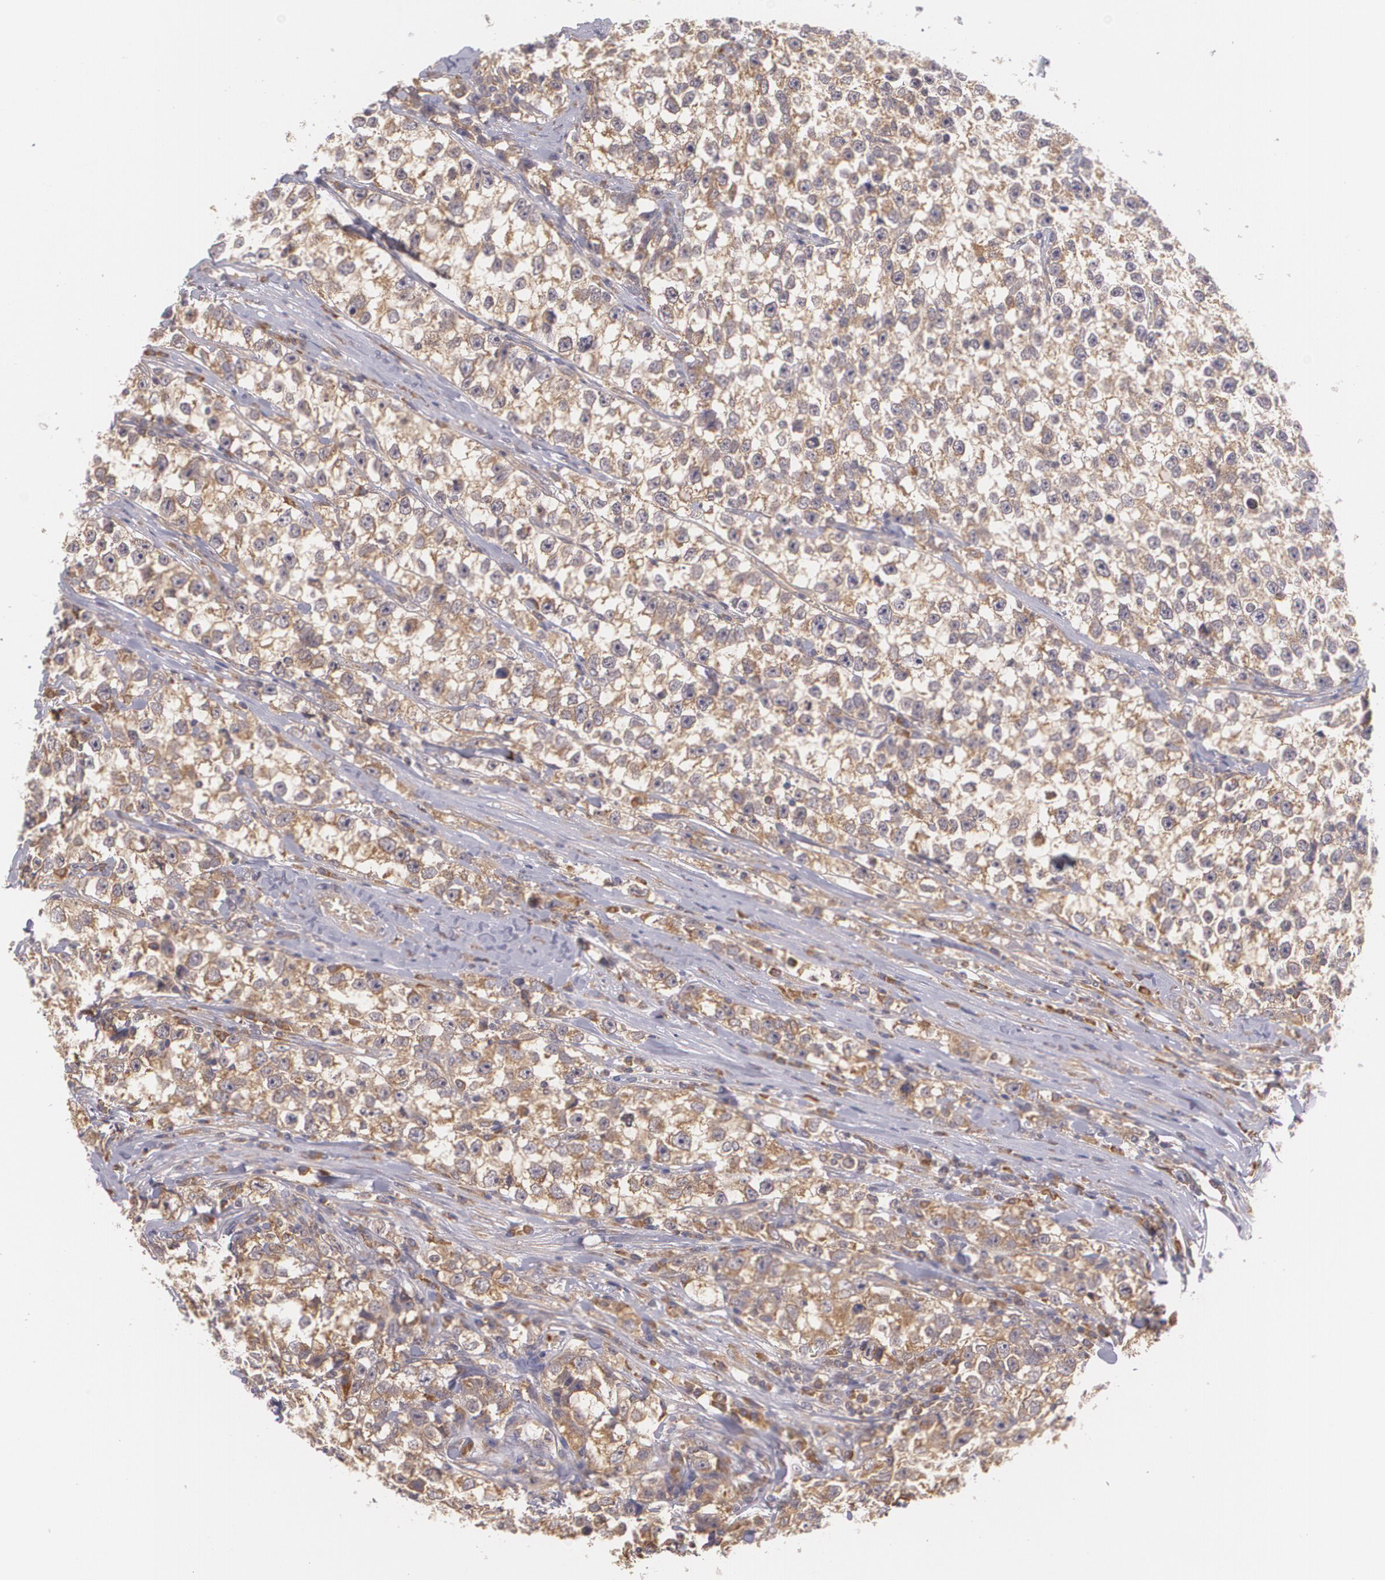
{"staining": {"intensity": "weak", "quantity": ">75%", "location": "cytoplasmic/membranous"}, "tissue": "testis cancer", "cell_type": "Tumor cells", "image_type": "cancer", "snomed": [{"axis": "morphology", "description": "Seminoma, NOS"}, {"axis": "morphology", "description": "Carcinoma, Embryonal, NOS"}, {"axis": "topography", "description": "Testis"}], "caption": "Testis embryonal carcinoma was stained to show a protein in brown. There is low levels of weak cytoplasmic/membranous expression in approximately >75% of tumor cells. (brown staining indicates protein expression, while blue staining denotes nuclei).", "gene": "CCL17", "patient": {"sex": "male", "age": 30}}